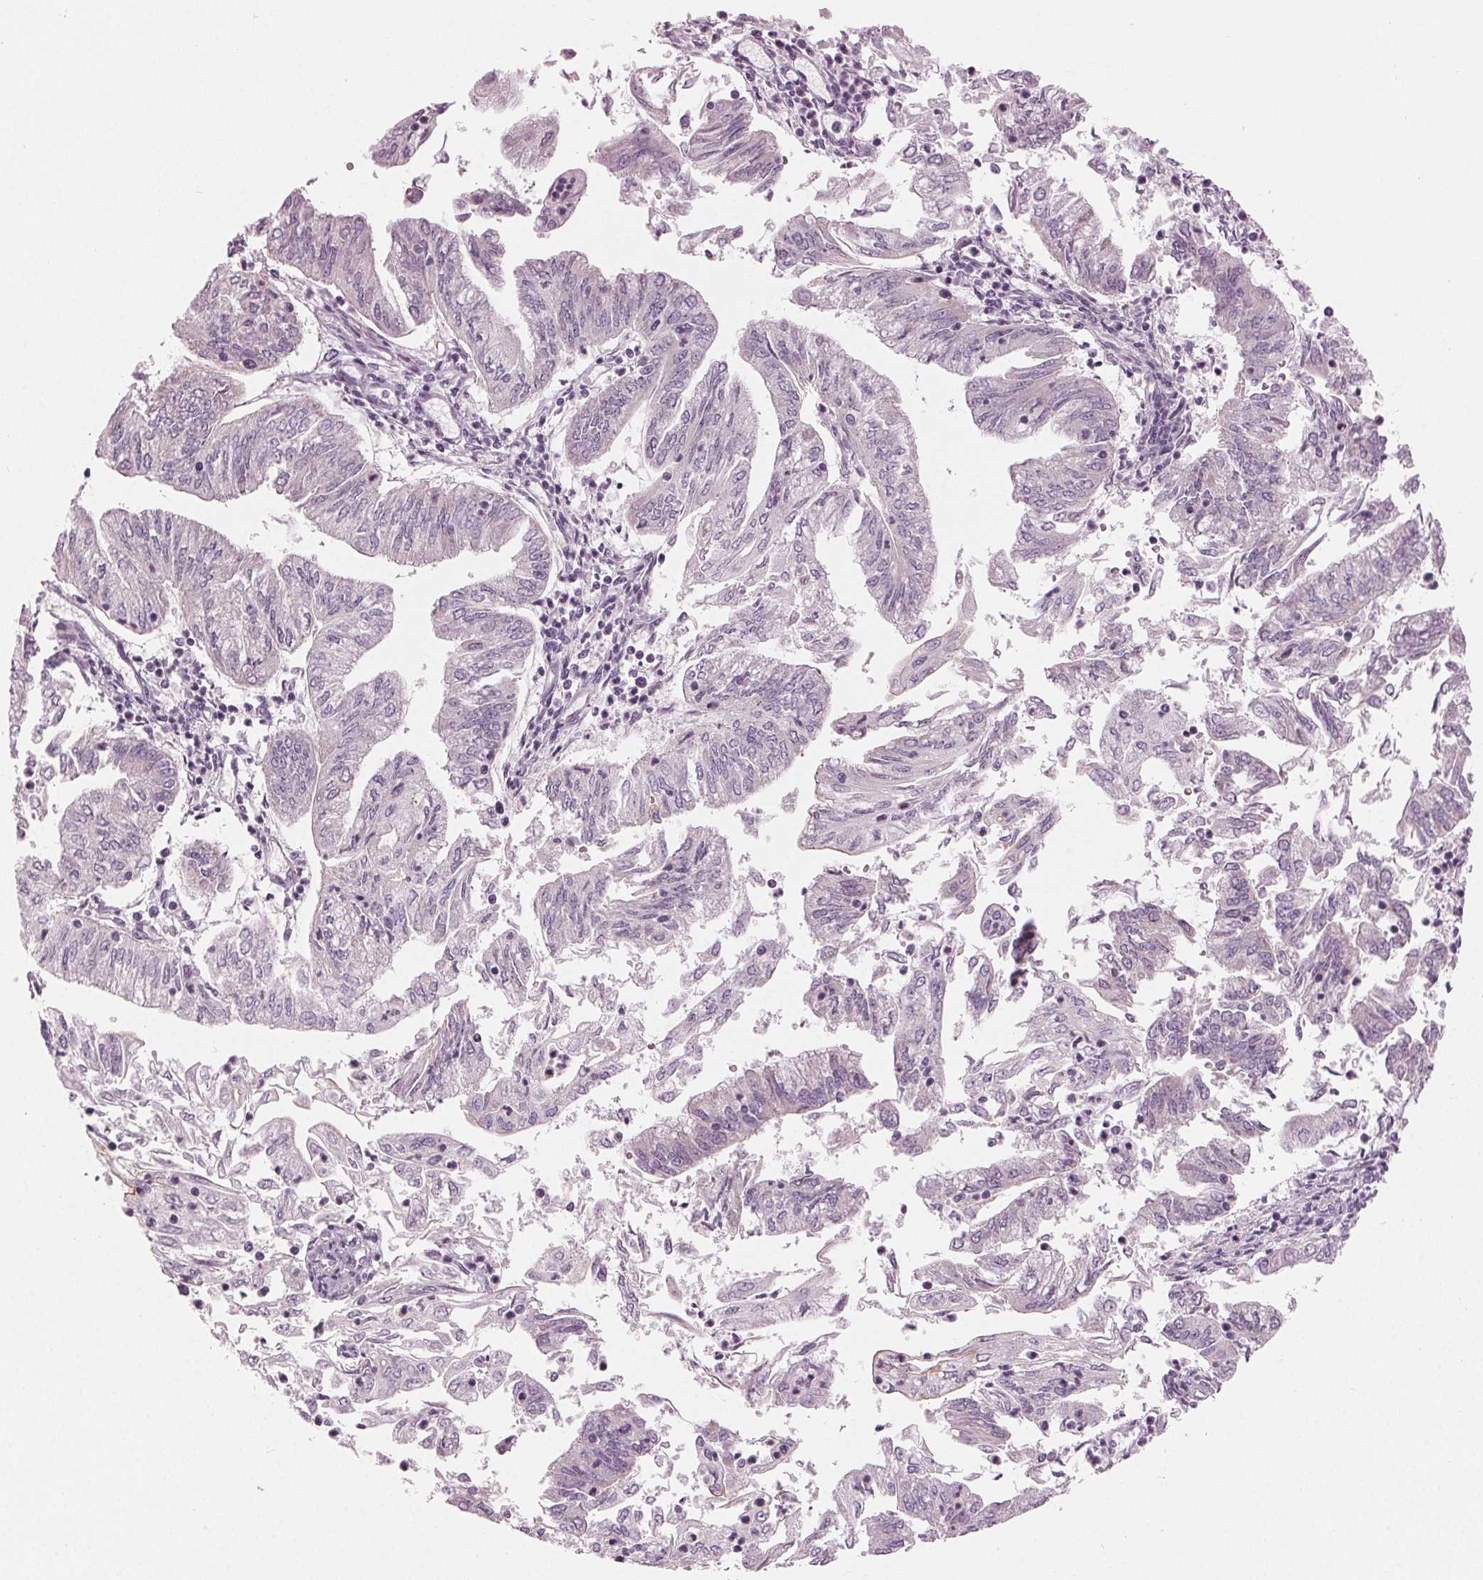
{"staining": {"intensity": "negative", "quantity": "none", "location": "none"}, "tissue": "endometrial cancer", "cell_type": "Tumor cells", "image_type": "cancer", "snomed": [{"axis": "morphology", "description": "Adenocarcinoma, NOS"}, {"axis": "topography", "description": "Endometrium"}], "caption": "Tumor cells show no significant expression in endometrial adenocarcinoma.", "gene": "PRAP1", "patient": {"sex": "female", "age": 55}}